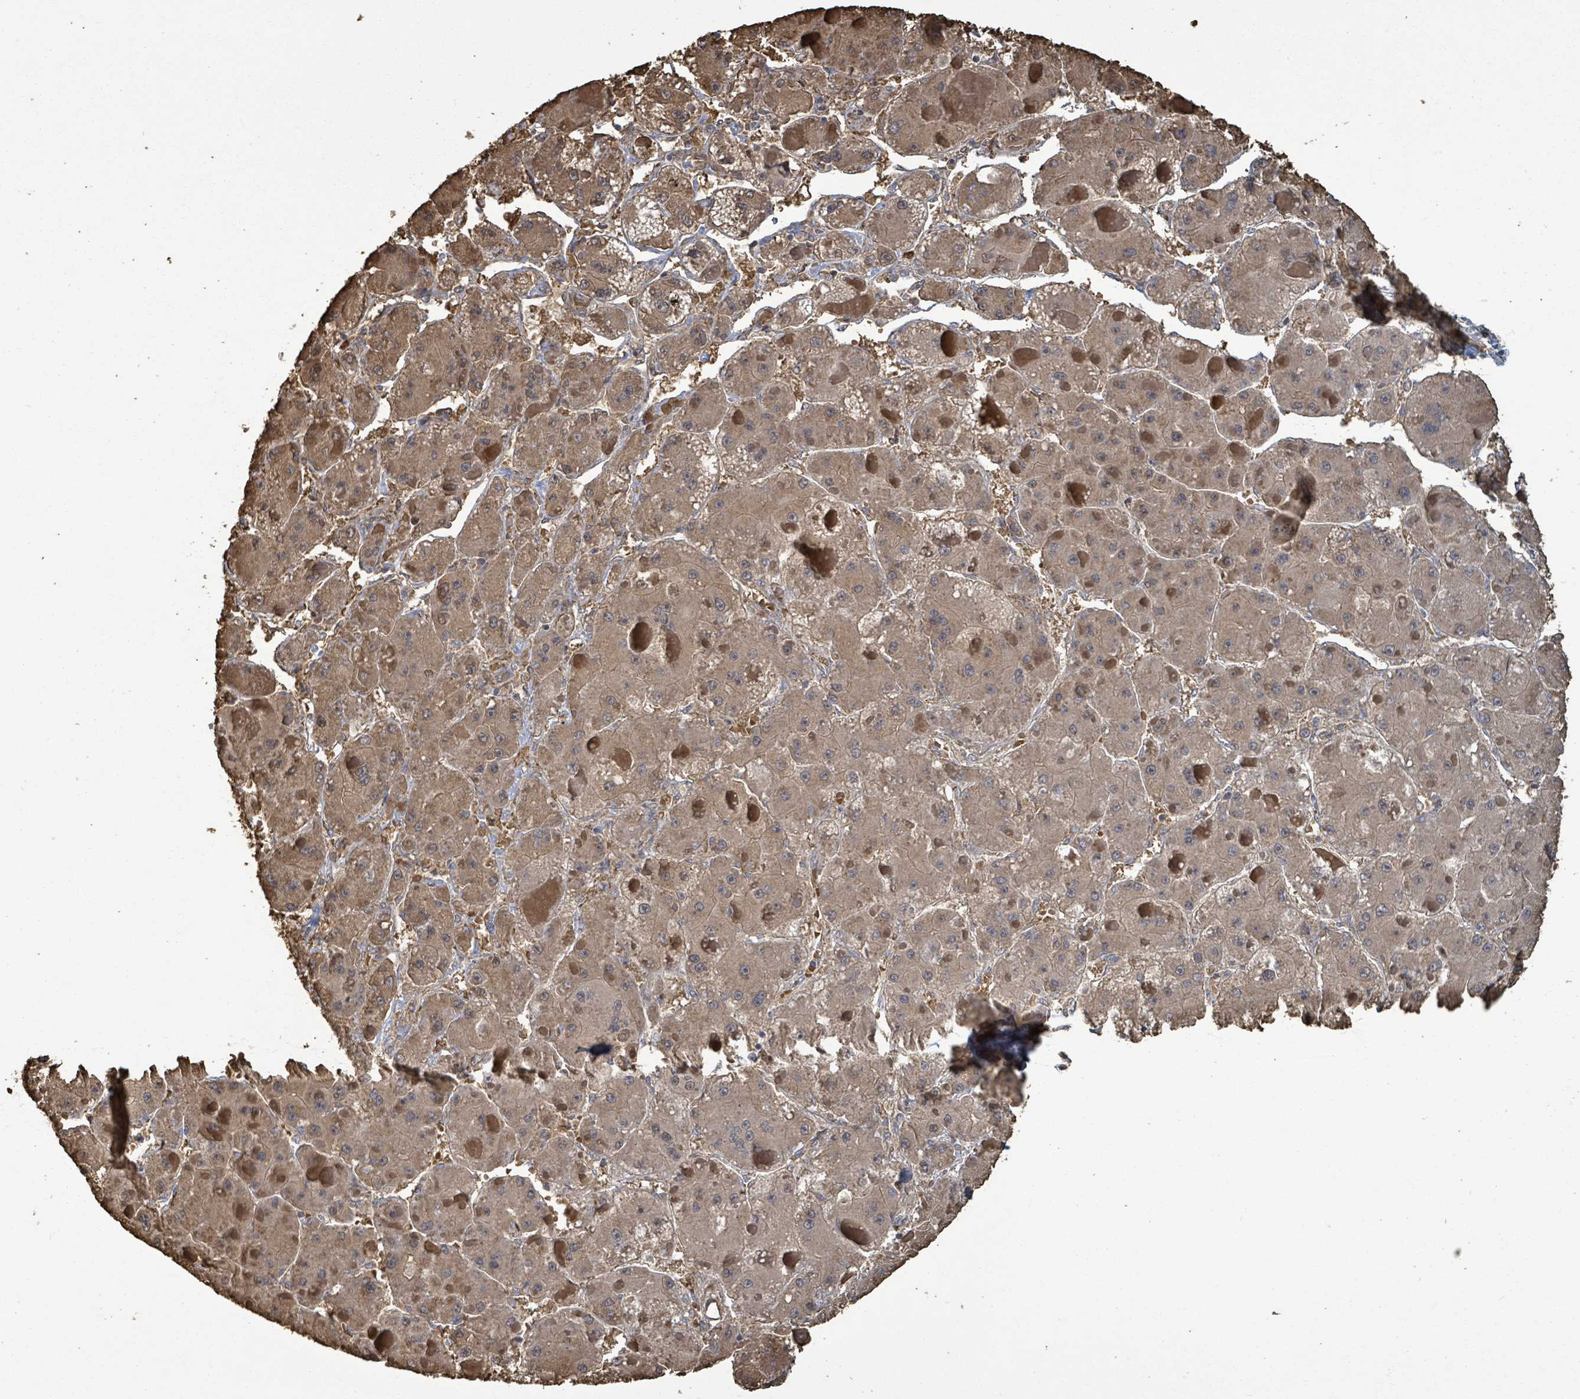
{"staining": {"intensity": "weak", "quantity": ">75%", "location": "cytoplasmic/membranous"}, "tissue": "liver cancer", "cell_type": "Tumor cells", "image_type": "cancer", "snomed": [{"axis": "morphology", "description": "Carcinoma, Hepatocellular, NOS"}, {"axis": "topography", "description": "Liver"}], "caption": "Liver hepatocellular carcinoma tissue shows weak cytoplasmic/membranous positivity in approximately >75% of tumor cells (brown staining indicates protein expression, while blue staining denotes nuclei).", "gene": "MAP3K6", "patient": {"sex": "female", "age": 73}}